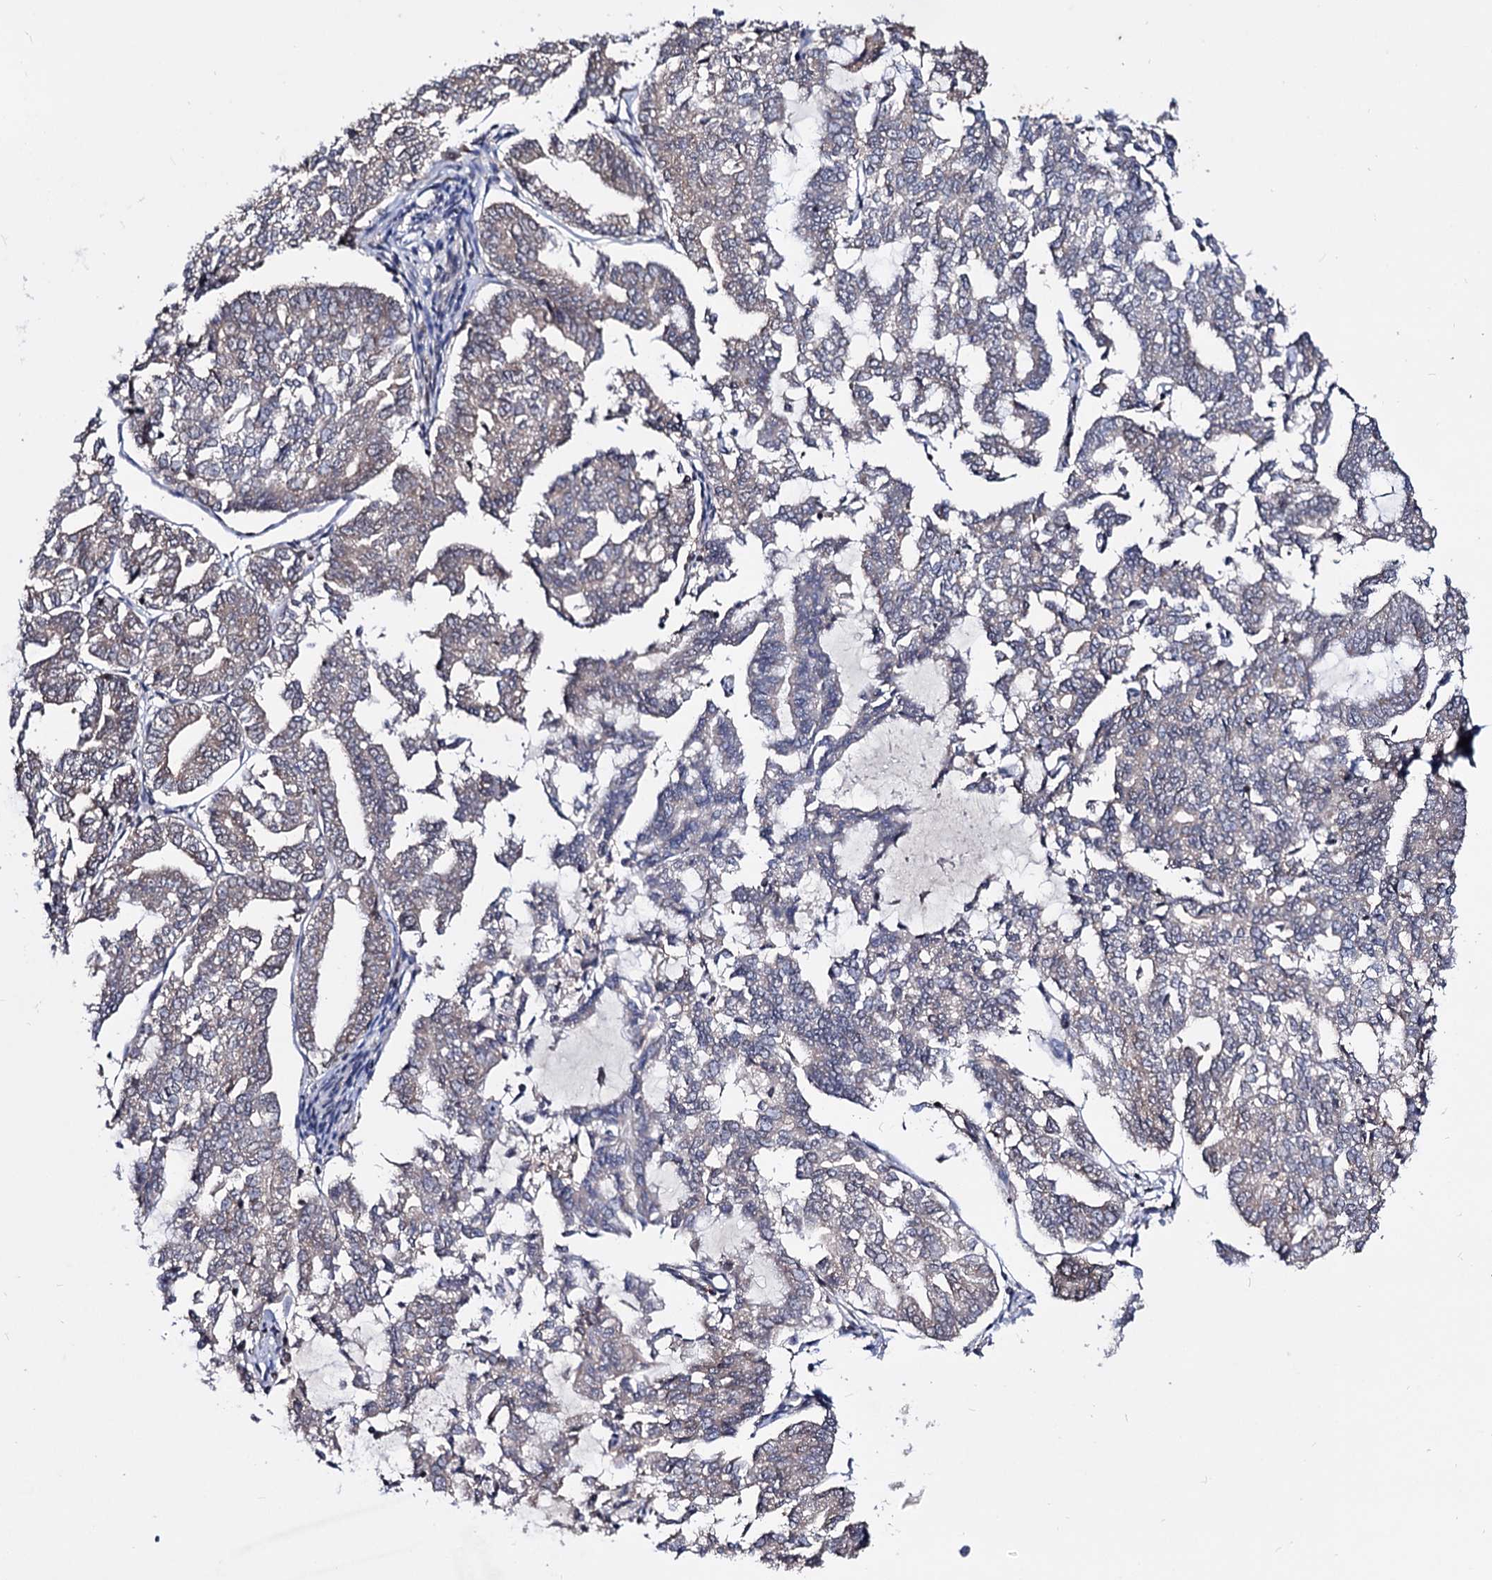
{"staining": {"intensity": "negative", "quantity": "none", "location": "none"}, "tissue": "endometrial cancer", "cell_type": "Tumor cells", "image_type": "cancer", "snomed": [{"axis": "morphology", "description": "Adenocarcinoma, NOS"}, {"axis": "topography", "description": "Endometrium"}], "caption": "The immunohistochemistry histopathology image has no significant positivity in tumor cells of endometrial cancer (adenocarcinoma) tissue.", "gene": "SMCHD1", "patient": {"sex": "female", "age": 79}}